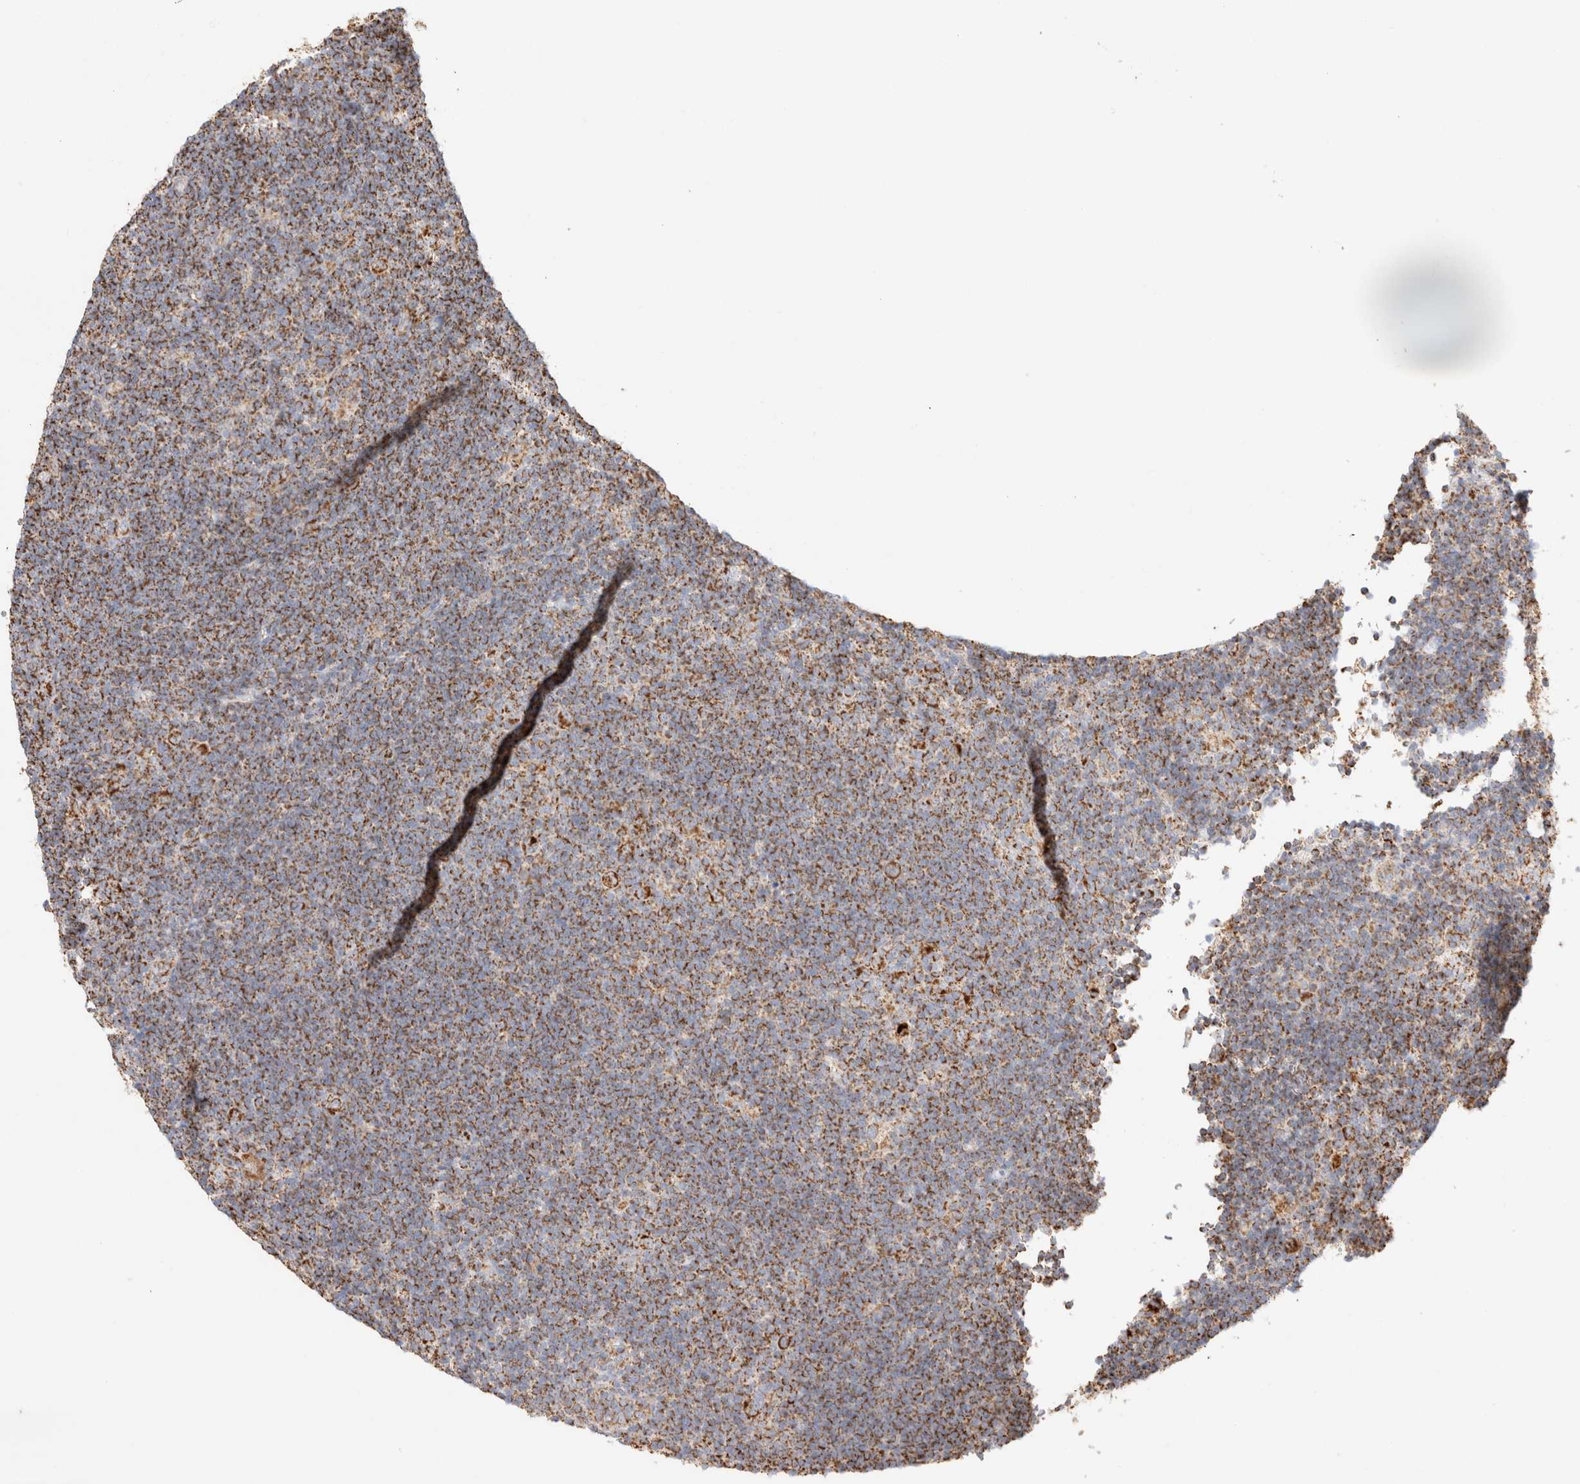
{"staining": {"intensity": "strong", "quantity": ">75%", "location": "cytoplasmic/membranous"}, "tissue": "lymphoma", "cell_type": "Tumor cells", "image_type": "cancer", "snomed": [{"axis": "morphology", "description": "Hodgkin's disease, NOS"}, {"axis": "topography", "description": "Lymph node"}], "caption": "Strong cytoplasmic/membranous staining is seen in about >75% of tumor cells in lymphoma.", "gene": "PHB2", "patient": {"sex": "female", "age": 57}}